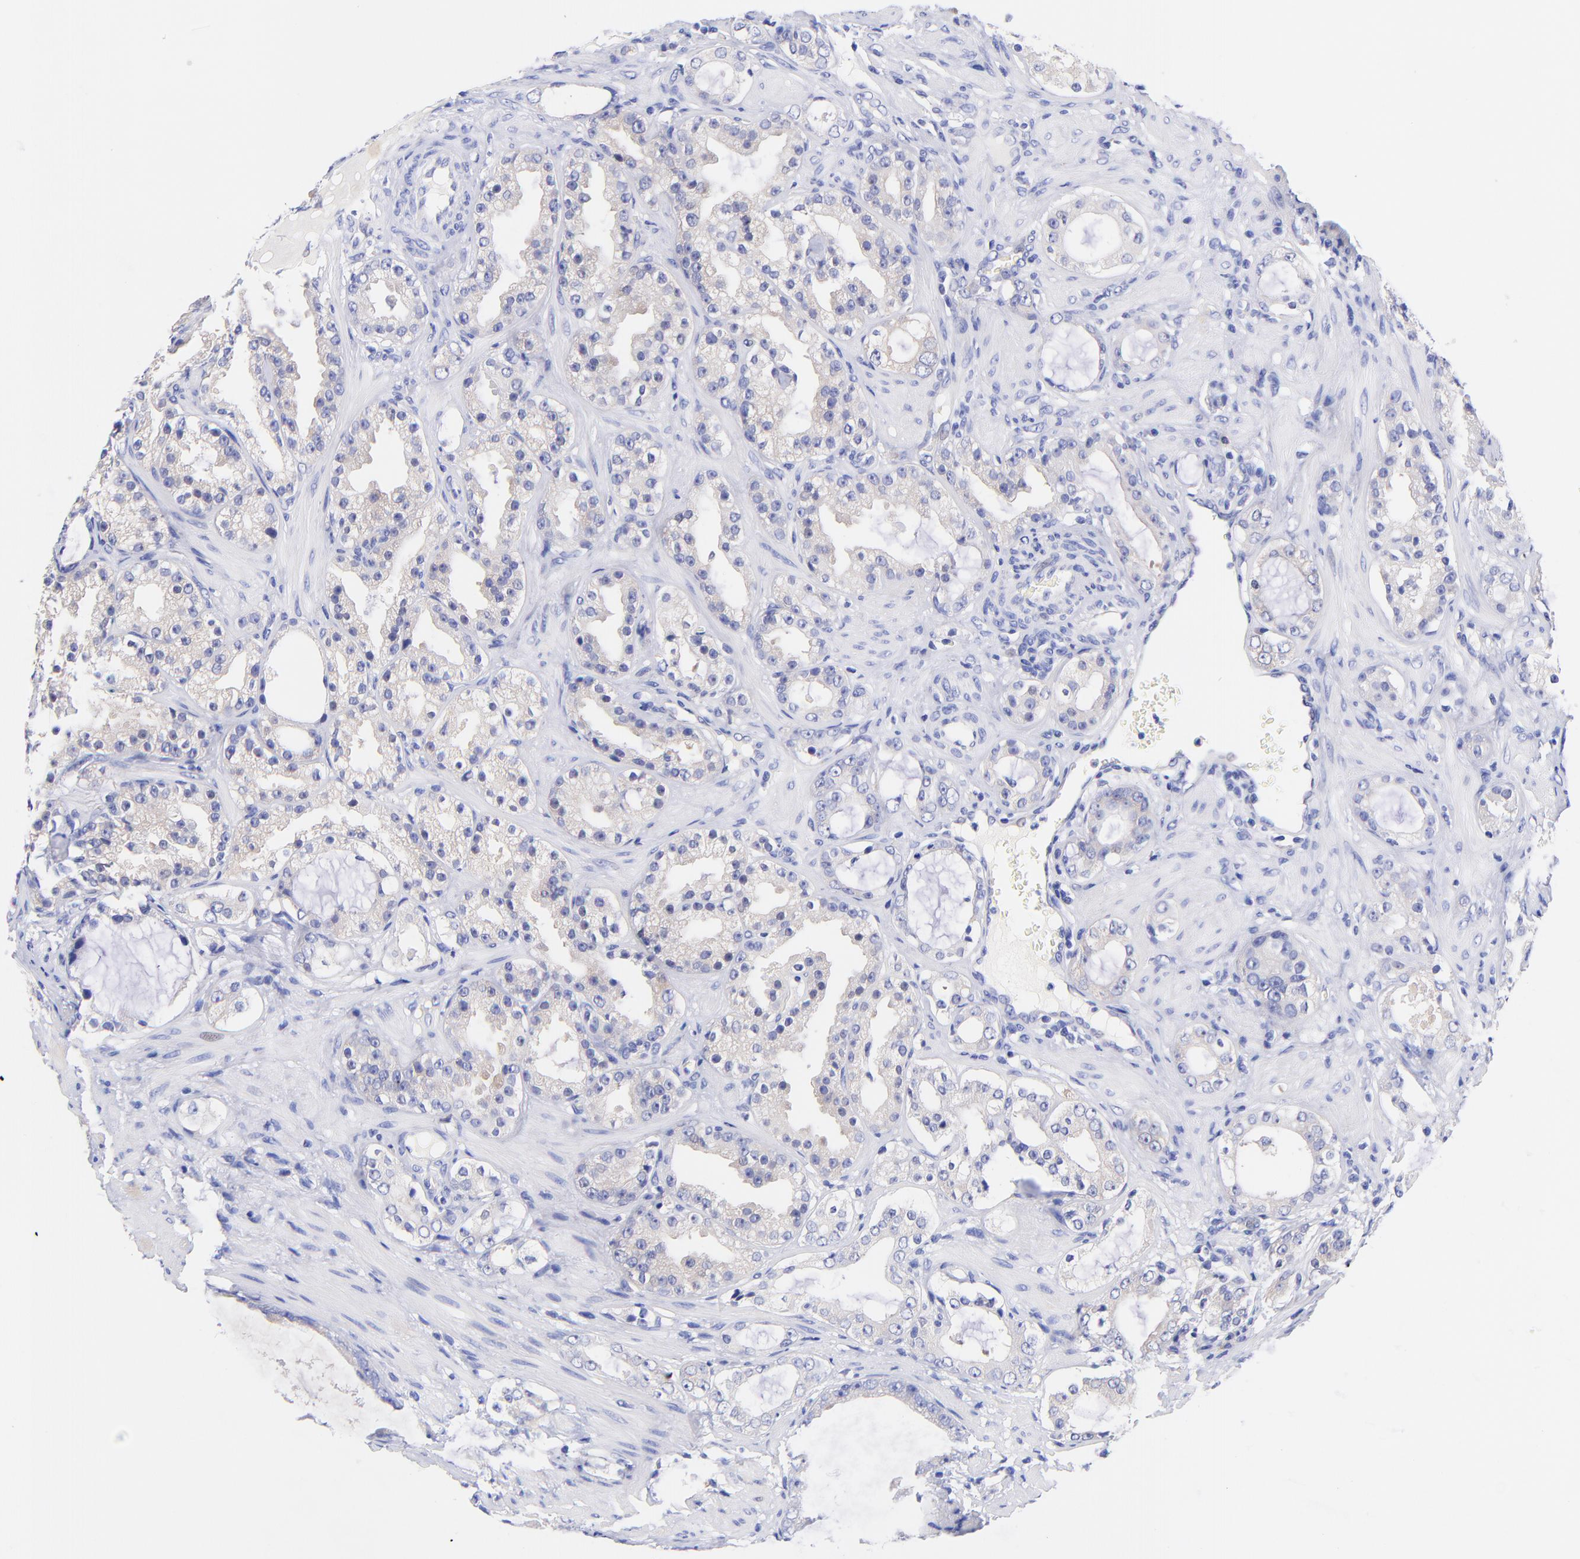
{"staining": {"intensity": "negative", "quantity": "none", "location": "none"}, "tissue": "prostate cancer", "cell_type": "Tumor cells", "image_type": "cancer", "snomed": [{"axis": "morphology", "description": "Adenocarcinoma, Medium grade"}, {"axis": "topography", "description": "Prostate"}], "caption": "High magnification brightfield microscopy of prostate cancer (adenocarcinoma (medium-grade)) stained with DAB (brown) and counterstained with hematoxylin (blue): tumor cells show no significant positivity. Brightfield microscopy of immunohistochemistry (IHC) stained with DAB (3,3'-diaminobenzidine) (brown) and hematoxylin (blue), captured at high magnification.", "gene": "GPHN", "patient": {"sex": "male", "age": 73}}